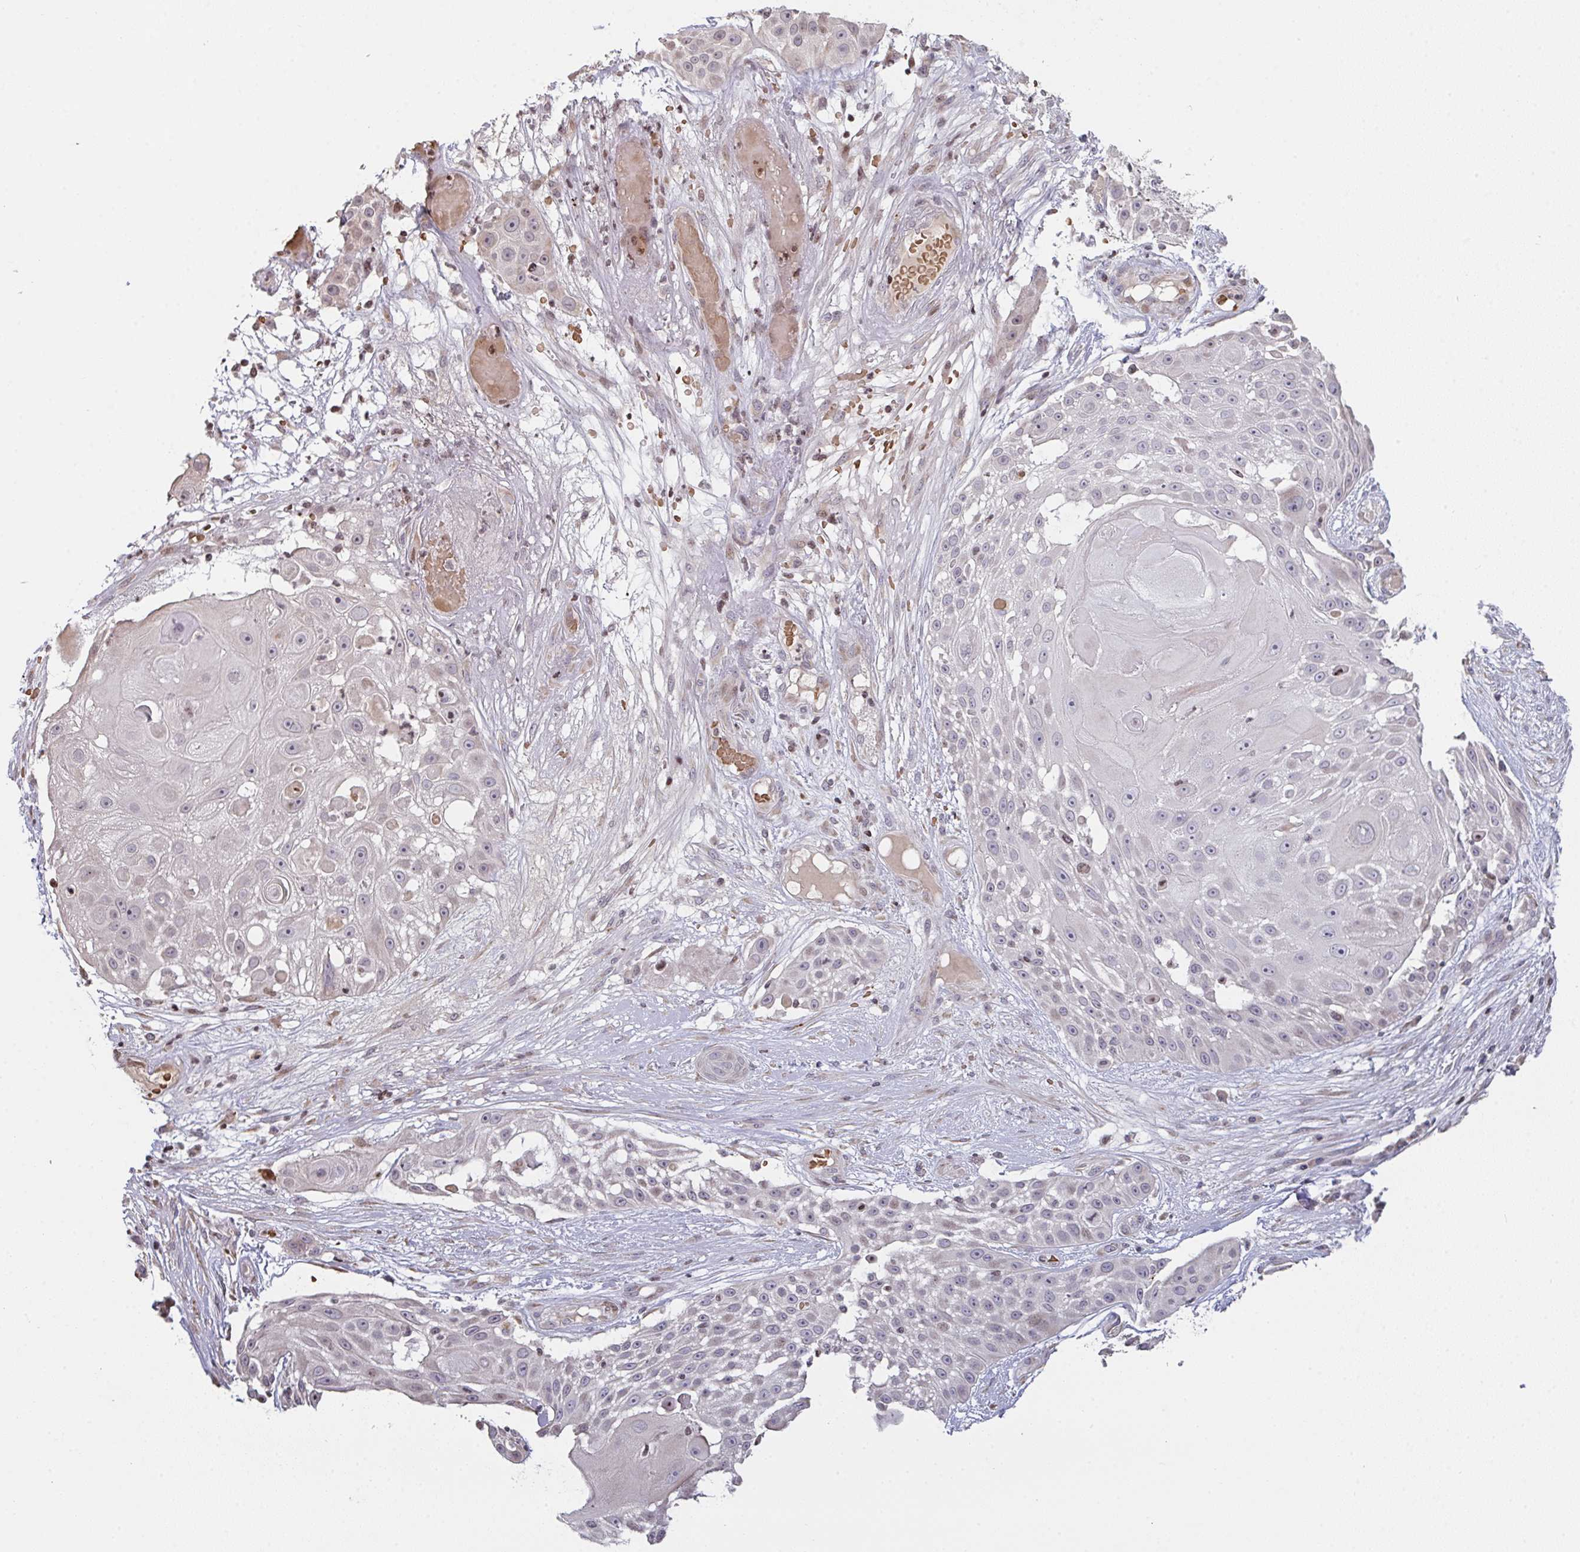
{"staining": {"intensity": "negative", "quantity": "none", "location": "none"}, "tissue": "skin cancer", "cell_type": "Tumor cells", "image_type": "cancer", "snomed": [{"axis": "morphology", "description": "Squamous cell carcinoma, NOS"}, {"axis": "topography", "description": "Skin"}], "caption": "This image is of squamous cell carcinoma (skin) stained with immunohistochemistry to label a protein in brown with the nuclei are counter-stained blue. There is no staining in tumor cells. (Stains: DAB immunohistochemistry (IHC) with hematoxylin counter stain, Microscopy: brightfield microscopy at high magnification).", "gene": "PCDHB8", "patient": {"sex": "female", "age": 86}}